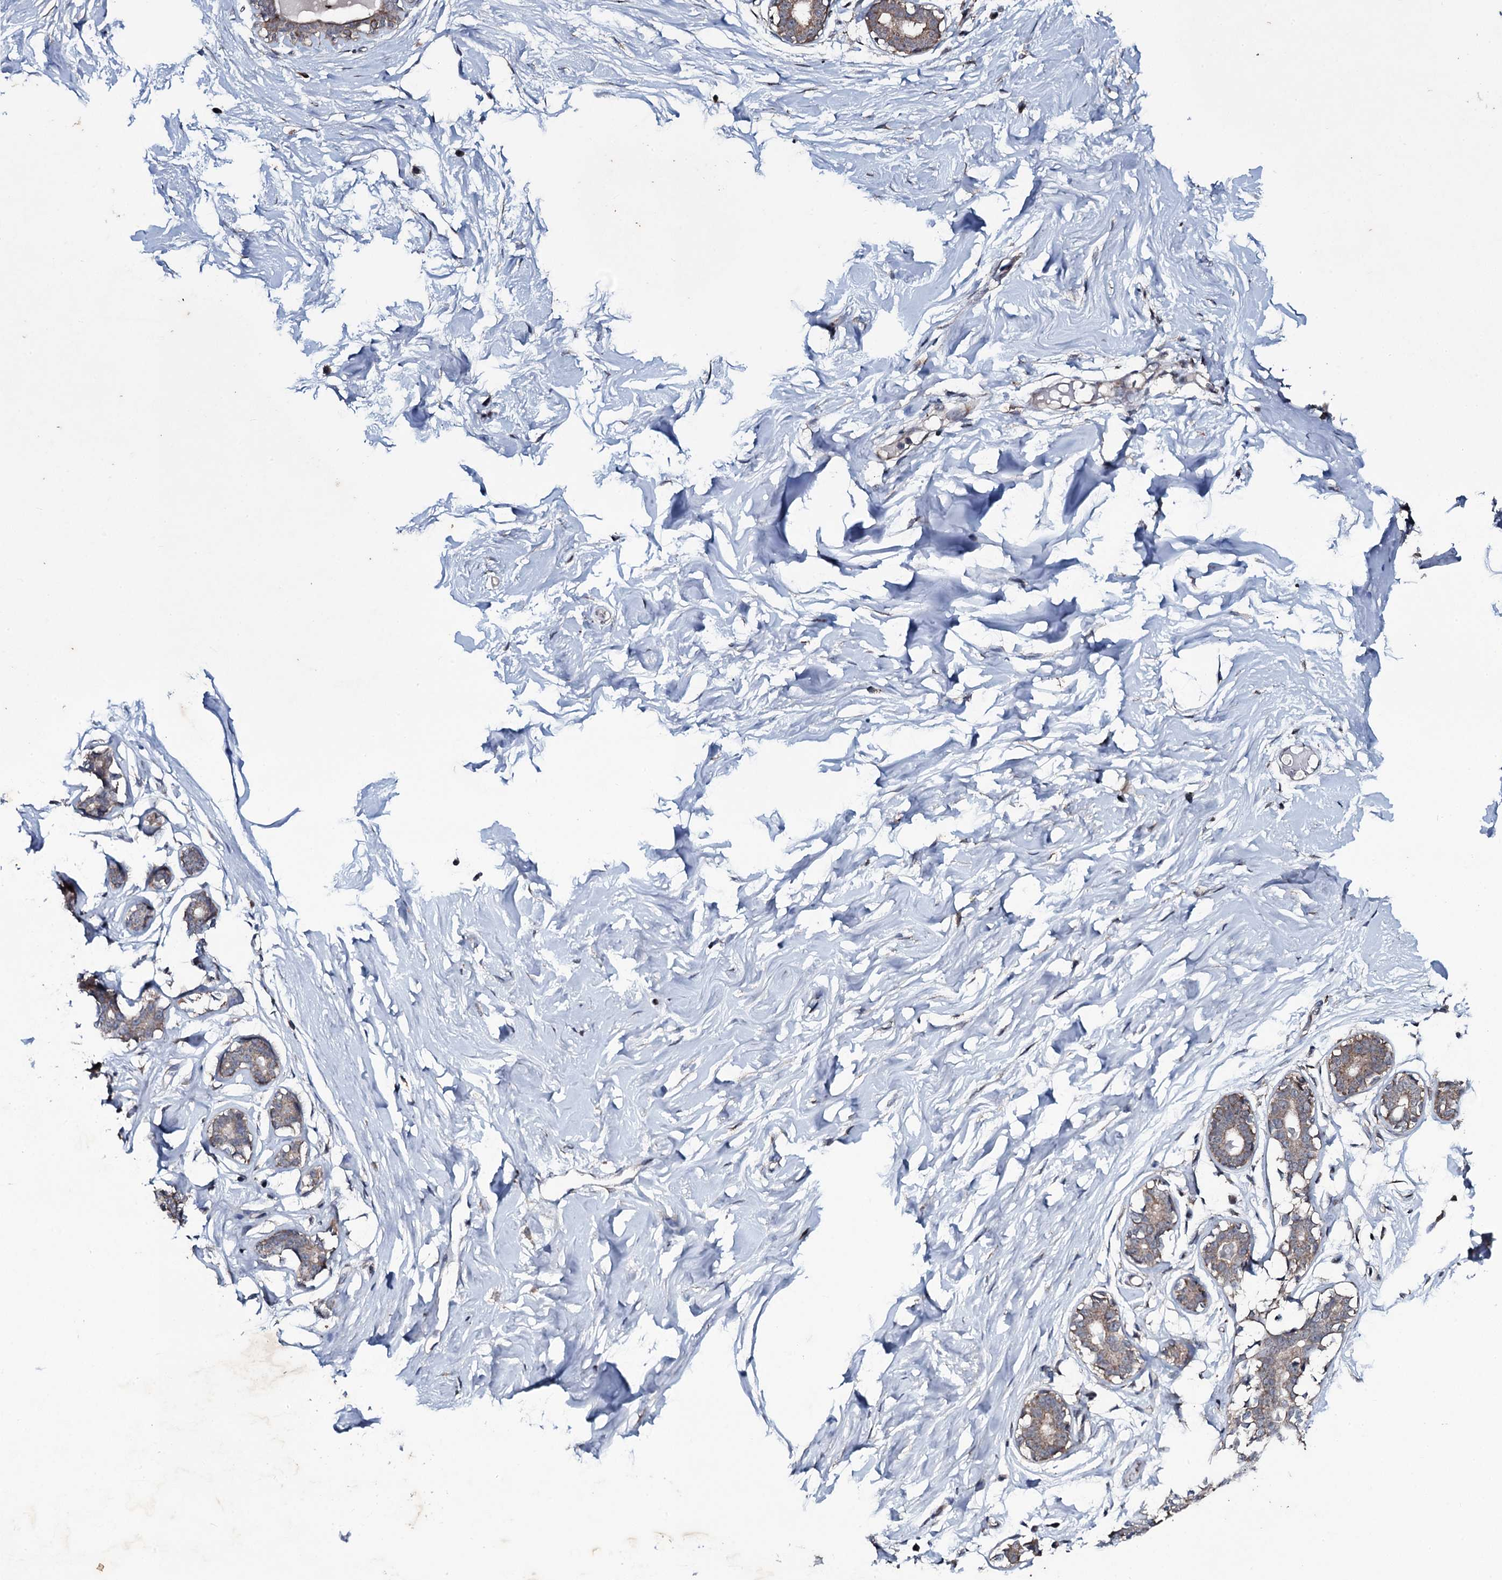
{"staining": {"intensity": "negative", "quantity": "none", "location": "none"}, "tissue": "breast", "cell_type": "Adipocytes", "image_type": "normal", "snomed": [{"axis": "morphology", "description": "Normal tissue, NOS"}, {"axis": "morphology", "description": "Adenoma, NOS"}, {"axis": "topography", "description": "Breast"}], "caption": "Immunohistochemistry (IHC) of unremarkable human breast demonstrates no staining in adipocytes. The staining was performed using DAB (3,3'-diaminobenzidine) to visualize the protein expression in brown, while the nuclei were stained in blue with hematoxylin (Magnification: 20x).", "gene": "MRPS31", "patient": {"sex": "female", "age": 23}}